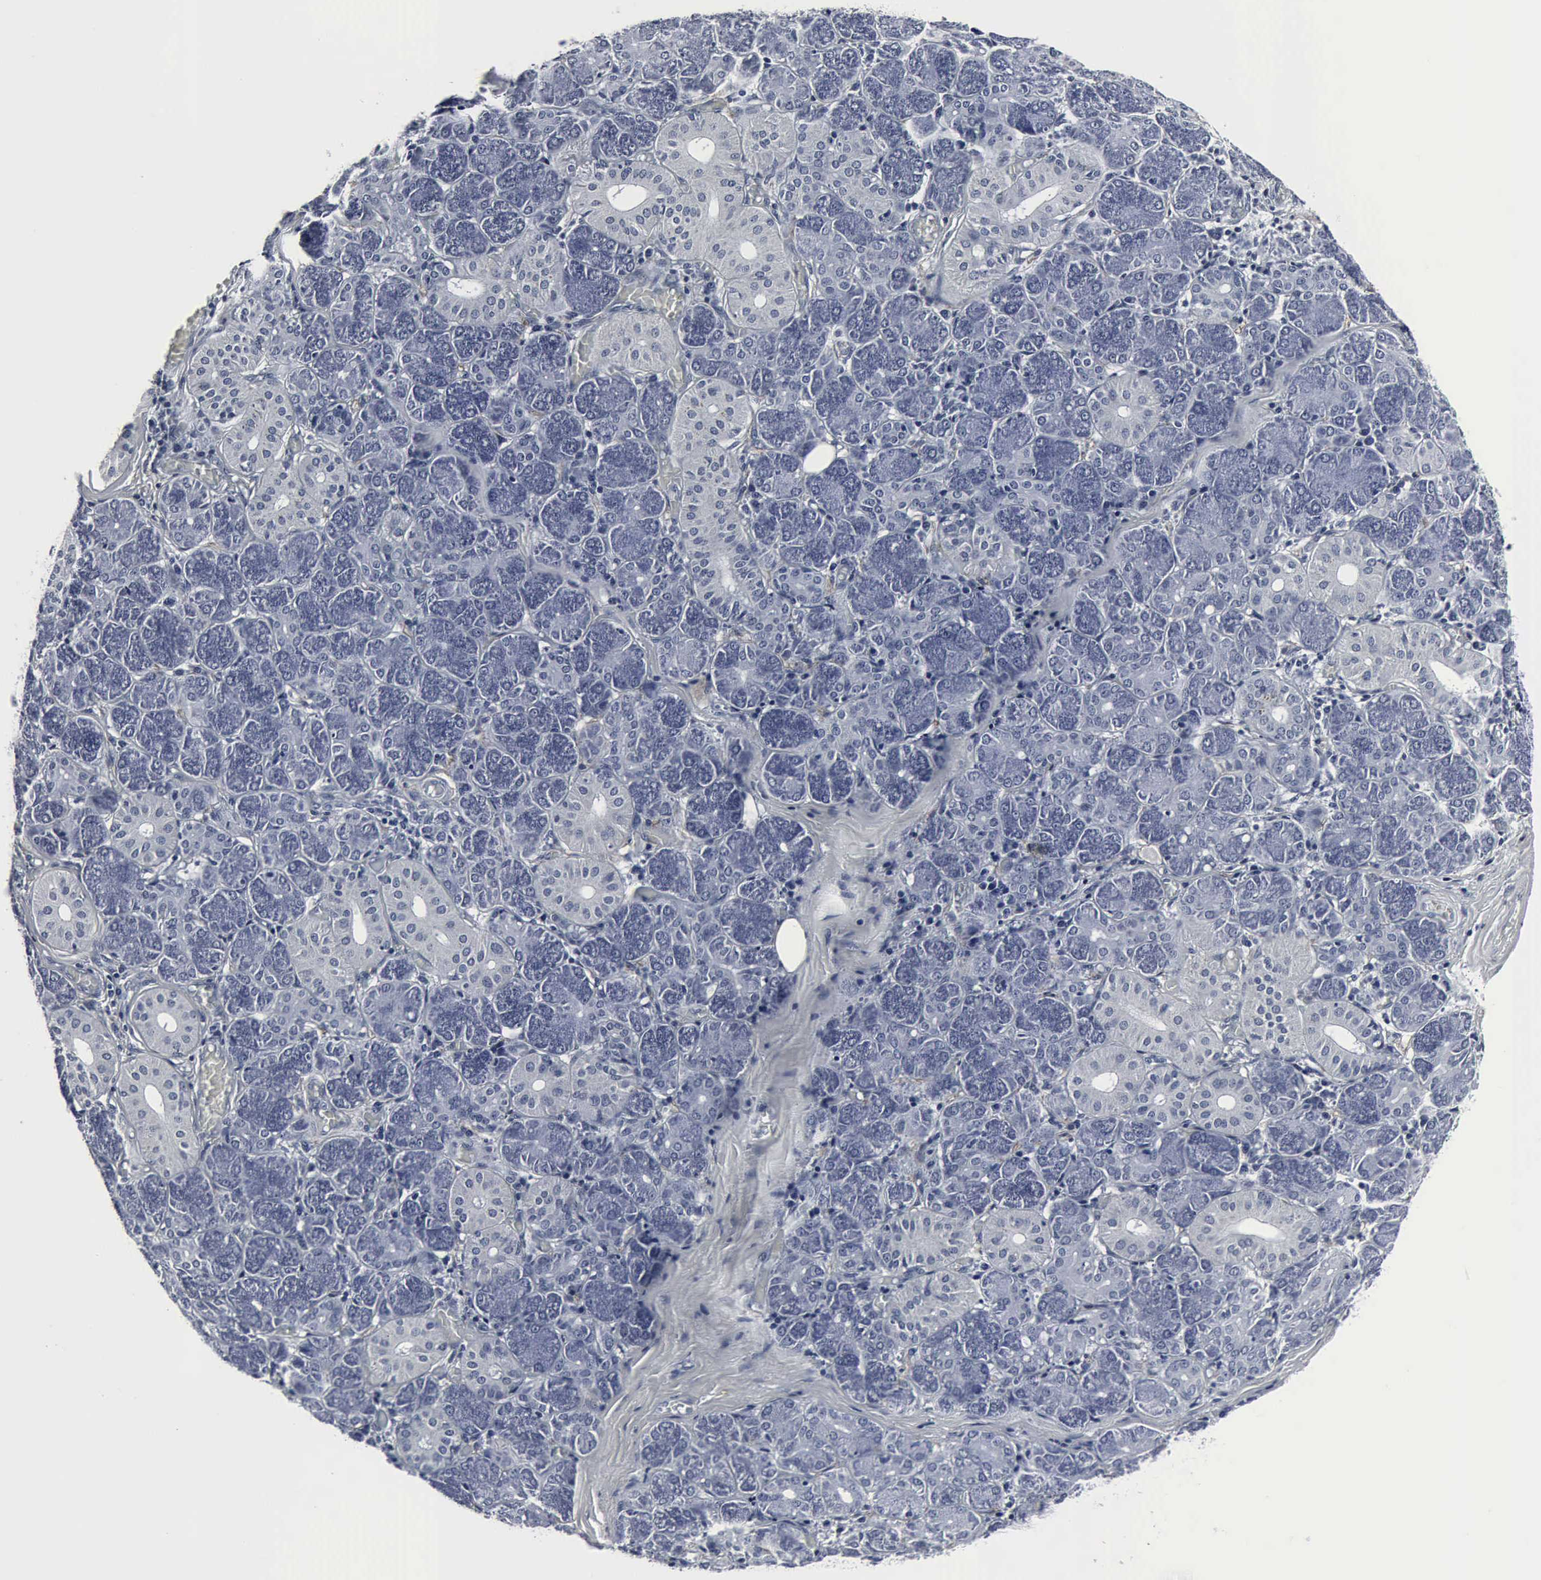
{"staining": {"intensity": "negative", "quantity": "none", "location": "none"}, "tissue": "salivary gland", "cell_type": "Glandular cells", "image_type": "normal", "snomed": [{"axis": "morphology", "description": "Normal tissue, NOS"}, {"axis": "topography", "description": "Salivary gland"}], "caption": "A high-resolution image shows IHC staining of normal salivary gland, which demonstrates no significant staining in glandular cells. The staining is performed using DAB brown chromogen with nuclei counter-stained in using hematoxylin.", "gene": "SNAP25", "patient": {"sex": "female", "age": 24}}